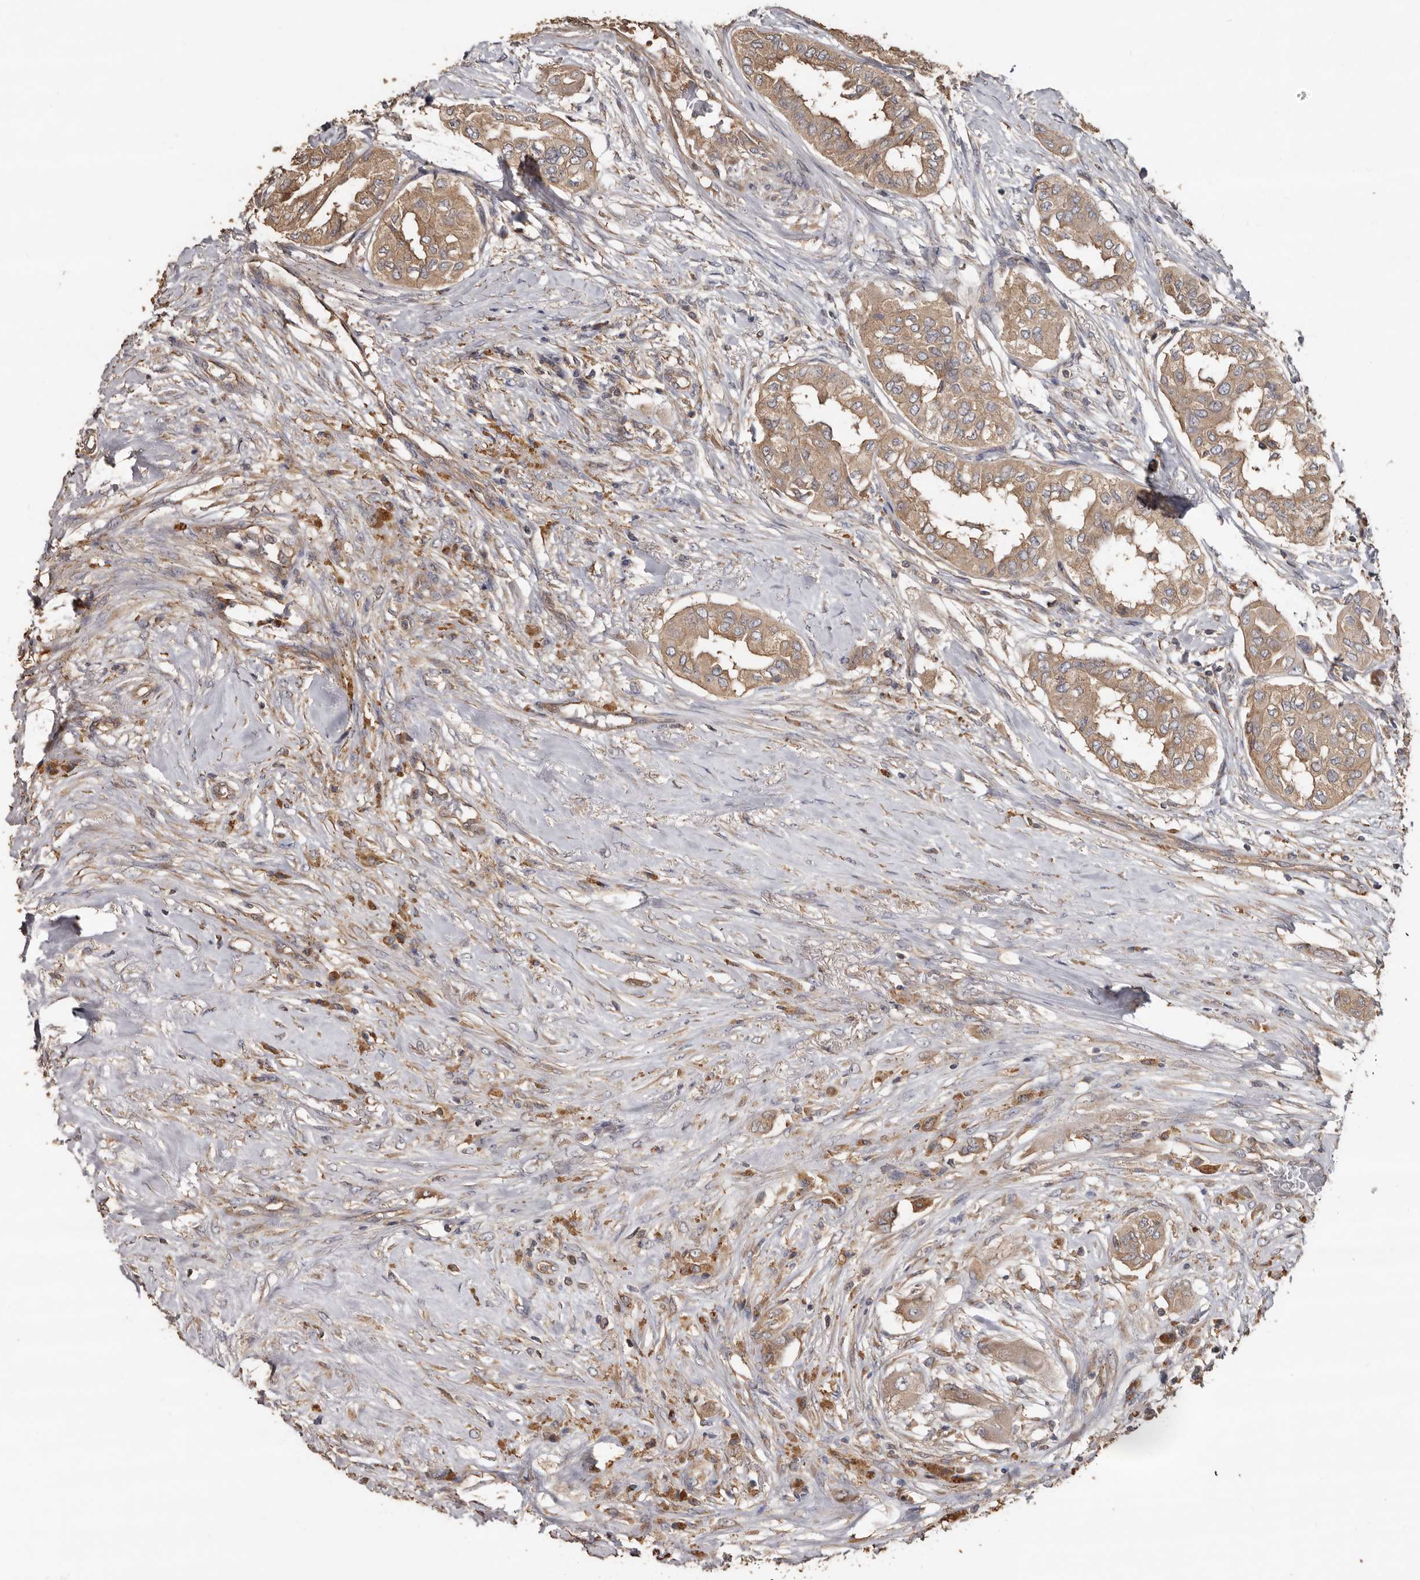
{"staining": {"intensity": "moderate", "quantity": ">75%", "location": "cytoplasmic/membranous"}, "tissue": "thyroid cancer", "cell_type": "Tumor cells", "image_type": "cancer", "snomed": [{"axis": "morphology", "description": "Papillary adenocarcinoma, NOS"}, {"axis": "topography", "description": "Thyroid gland"}], "caption": "There is medium levels of moderate cytoplasmic/membranous staining in tumor cells of thyroid papillary adenocarcinoma, as demonstrated by immunohistochemical staining (brown color).", "gene": "FLCN", "patient": {"sex": "female", "age": 59}}